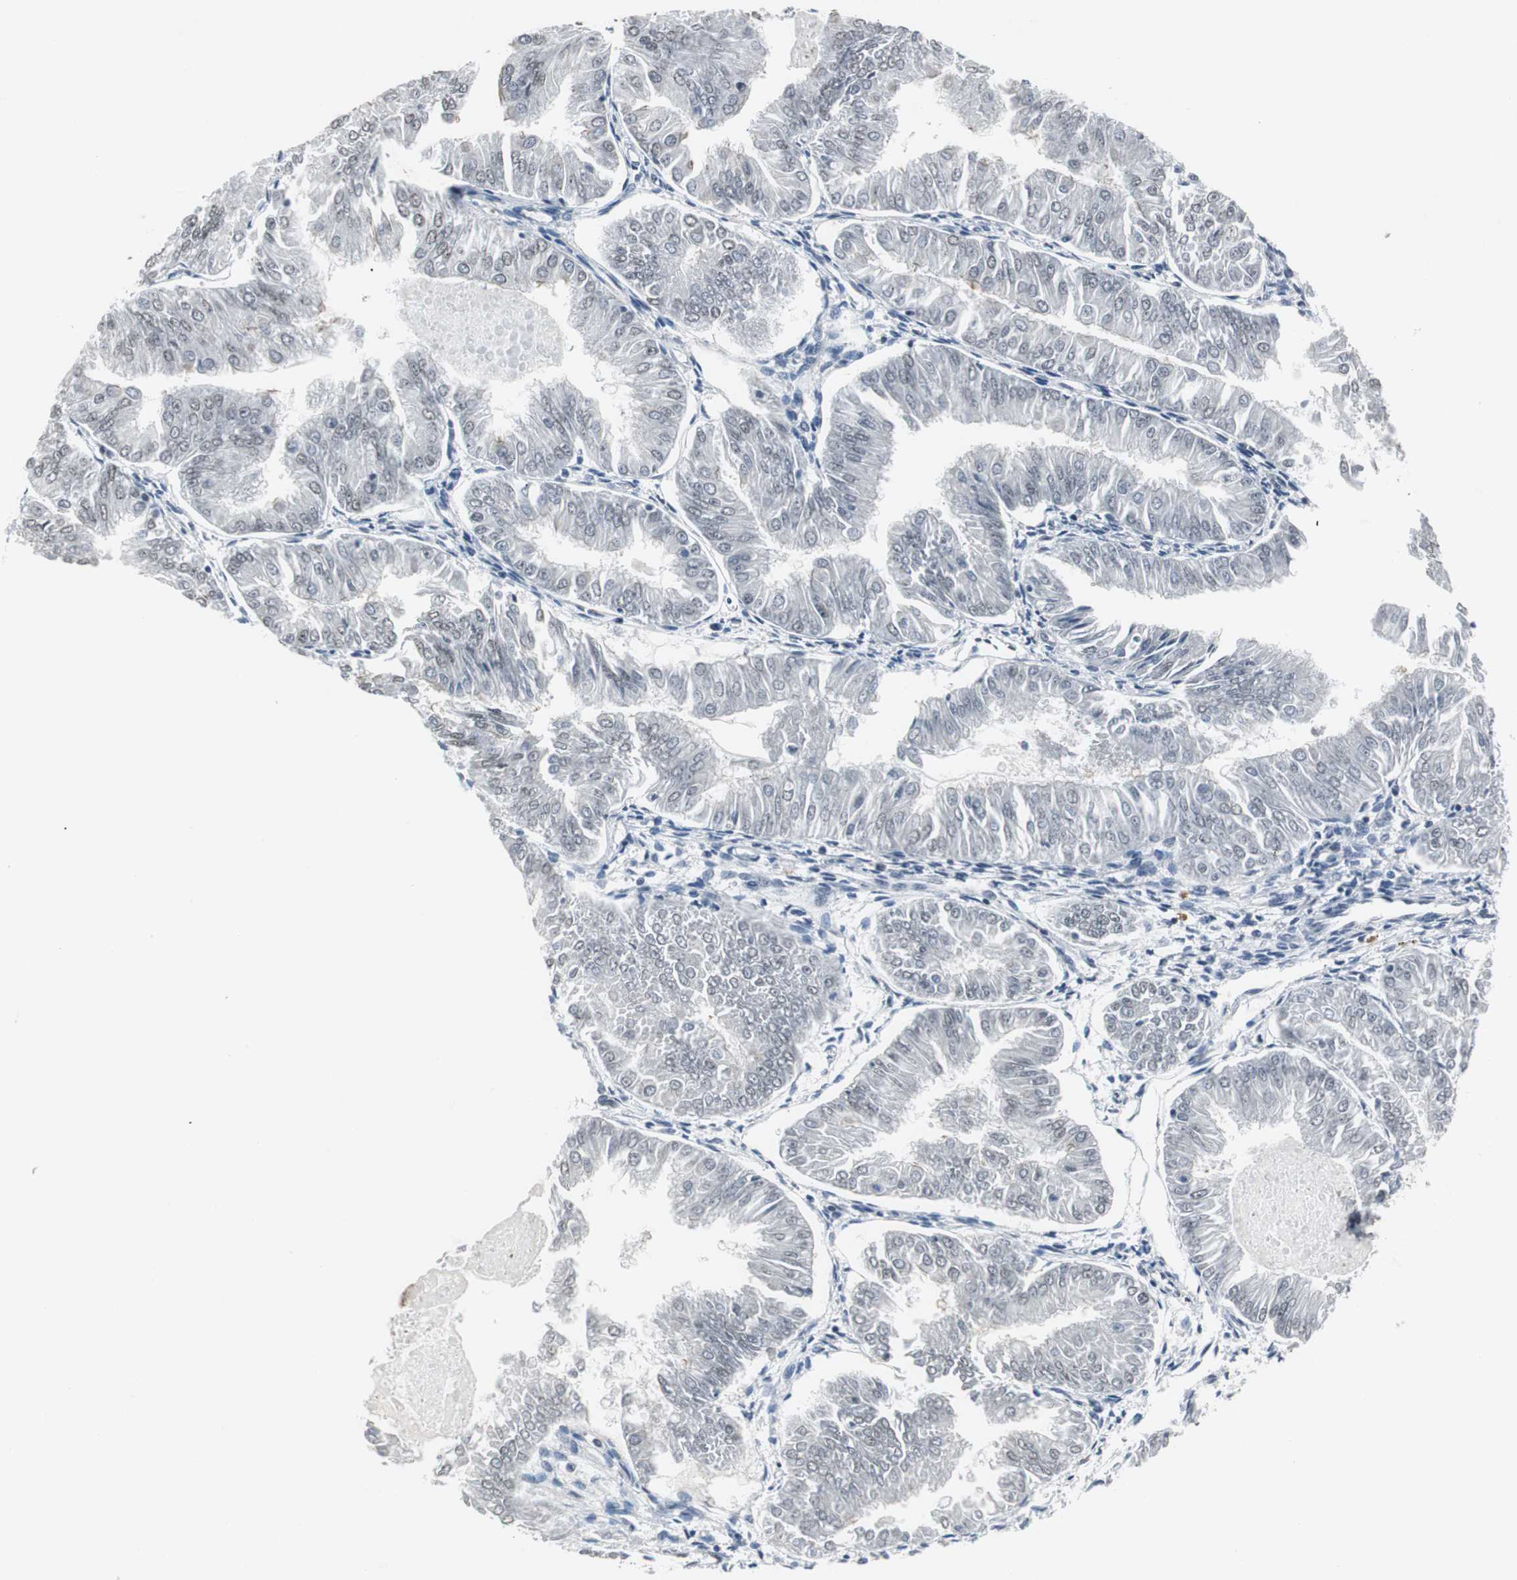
{"staining": {"intensity": "negative", "quantity": "none", "location": "none"}, "tissue": "endometrial cancer", "cell_type": "Tumor cells", "image_type": "cancer", "snomed": [{"axis": "morphology", "description": "Adenocarcinoma, NOS"}, {"axis": "topography", "description": "Endometrium"}], "caption": "A high-resolution micrograph shows immunohistochemistry staining of endometrial adenocarcinoma, which demonstrates no significant positivity in tumor cells.", "gene": "RAD9A", "patient": {"sex": "female", "age": 53}}